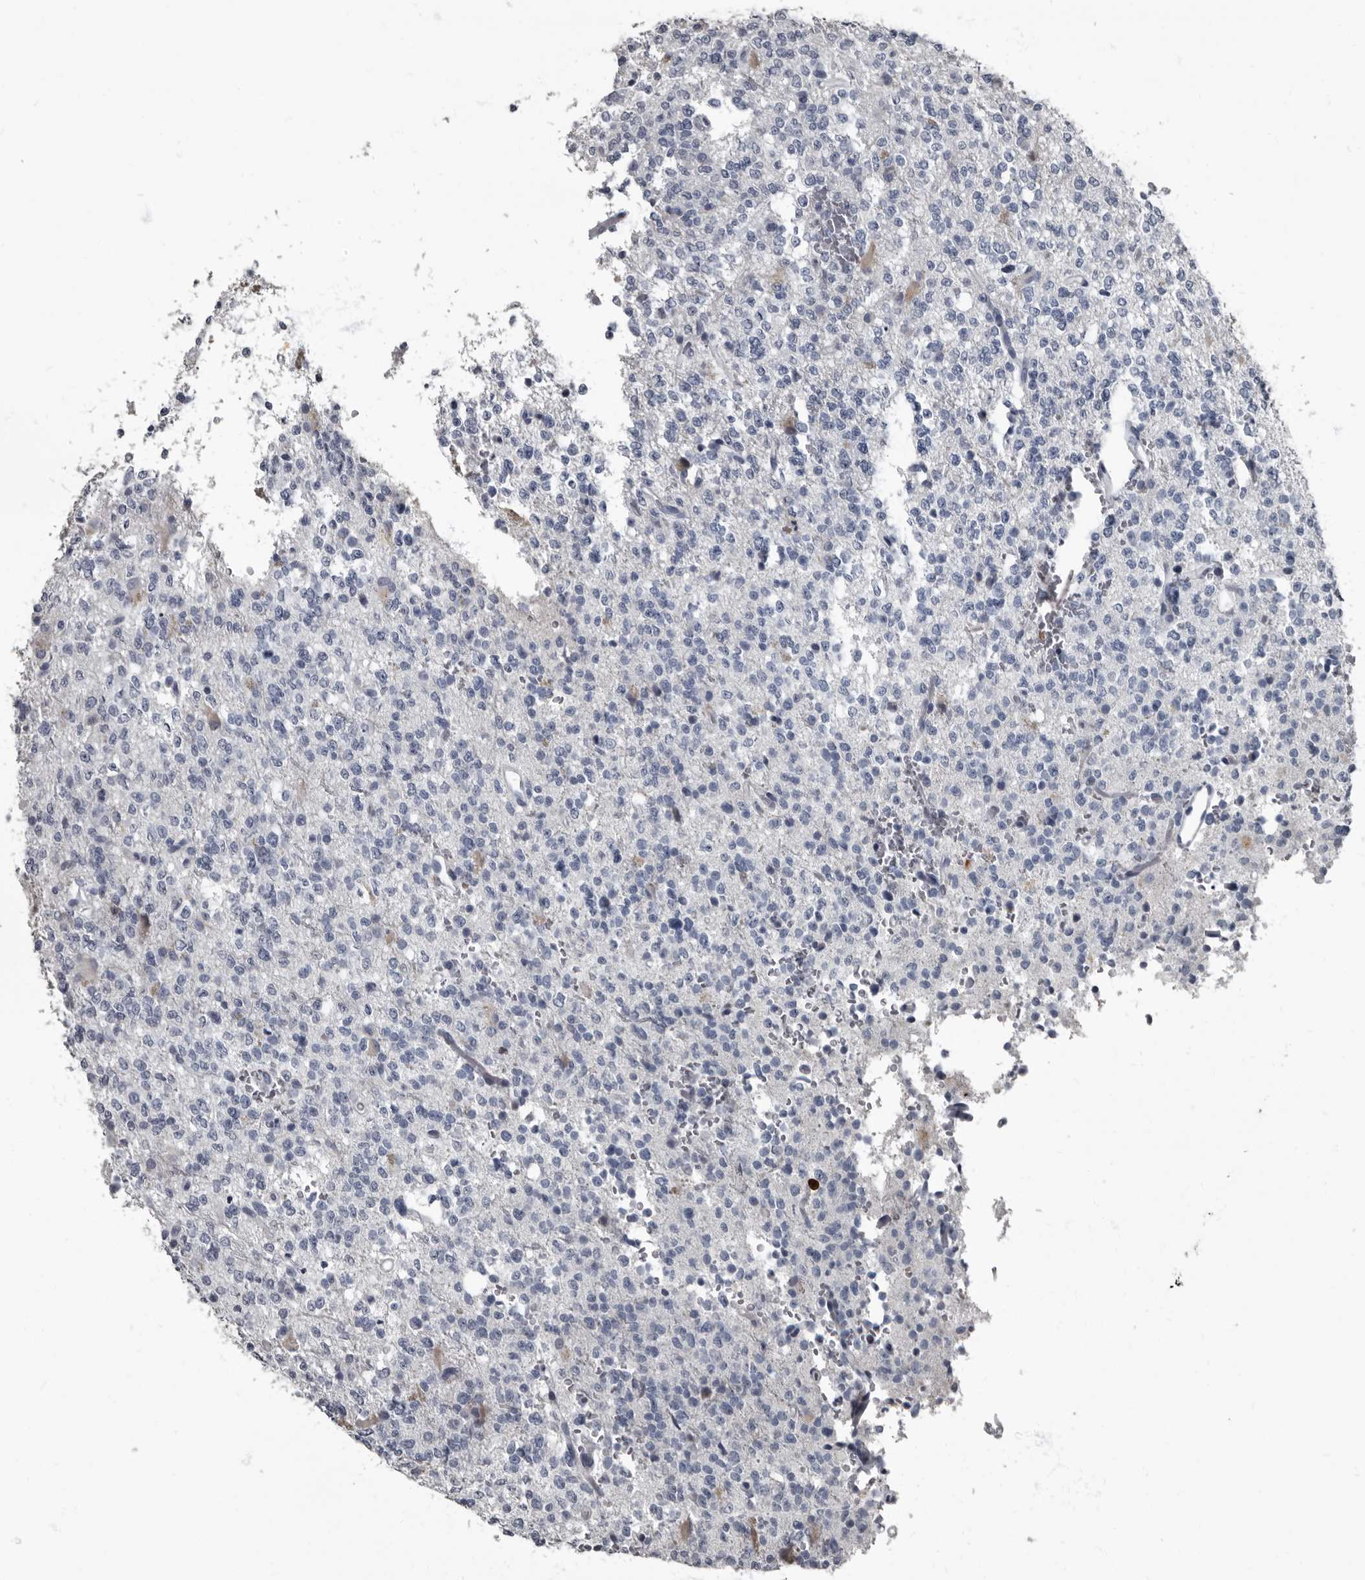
{"staining": {"intensity": "negative", "quantity": "none", "location": "none"}, "tissue": "glioma", "cell_type": "Tumor cells", "image_type": "cancer", "snomed": [{"axis": "morphology", "description": "Glioma, malignant, High grade"}, {"axis": "topography", "description": "Brain"}], "caption": "The photomicrograph exhibits no significant positivity in tumor cells of glioma.", "gene": "TPD52L1", "patient": {"sex": "female", "age": 62}}